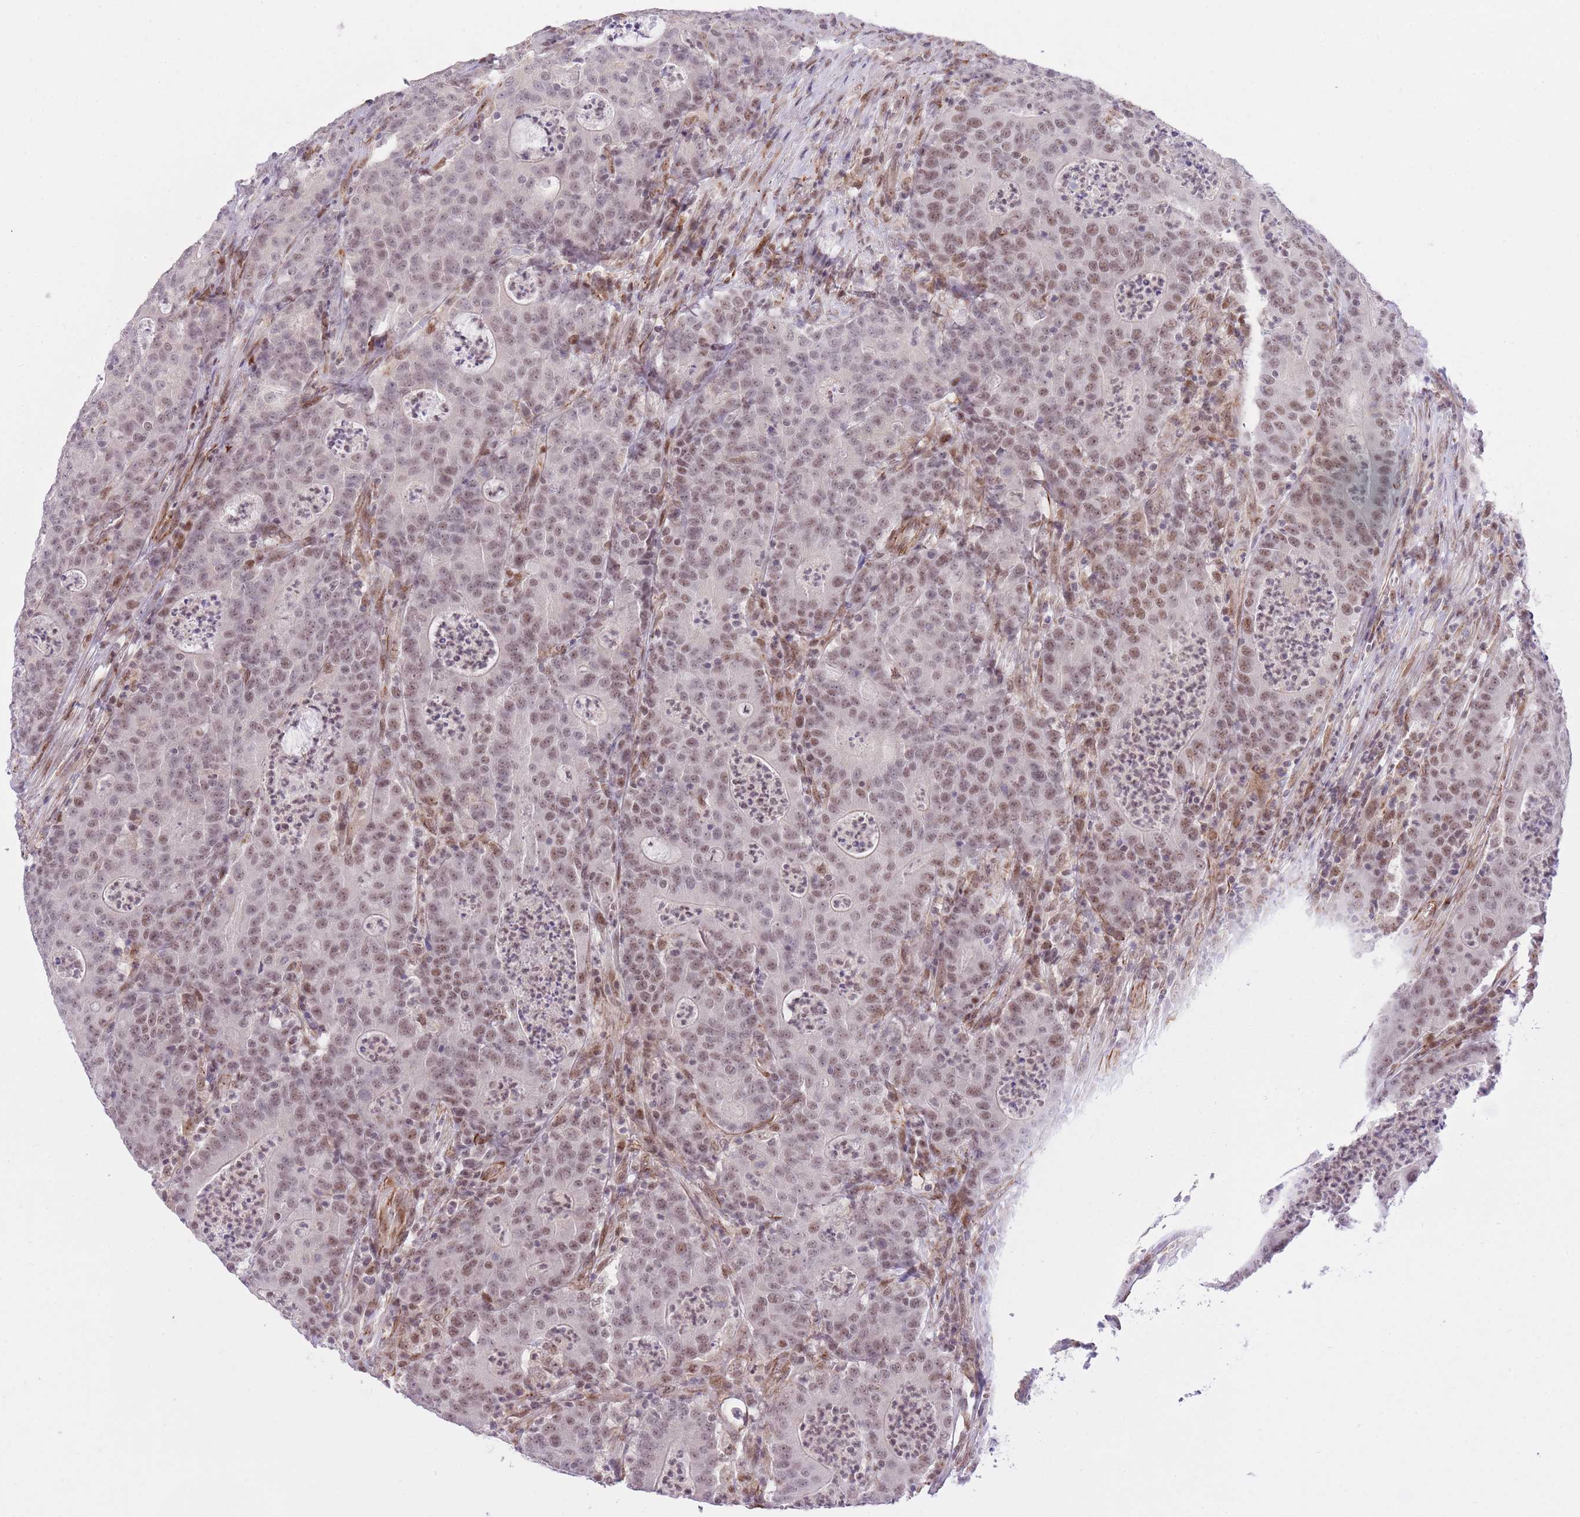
{"staining": {"intensity": "moderate", "quantity": ">75%", "location": "nuclear"}, "tissue": "colorectal cancer", "cell_type": "Tumor cells", "image_type": "cancer", "snomed": [{"axis": "morphology", "description": "Adenocarcinoma, NOS"}, {"axis": "topography", "description": "Colon"}], "caption": "A high-resolution image shows IHC staining of colorectal adenocarcinoma, which demonstrates moderate nuclear expression in approximately >75% of tumor cells.", "gene": "ELL", "patient": {"sex": "male", "age": 83}}